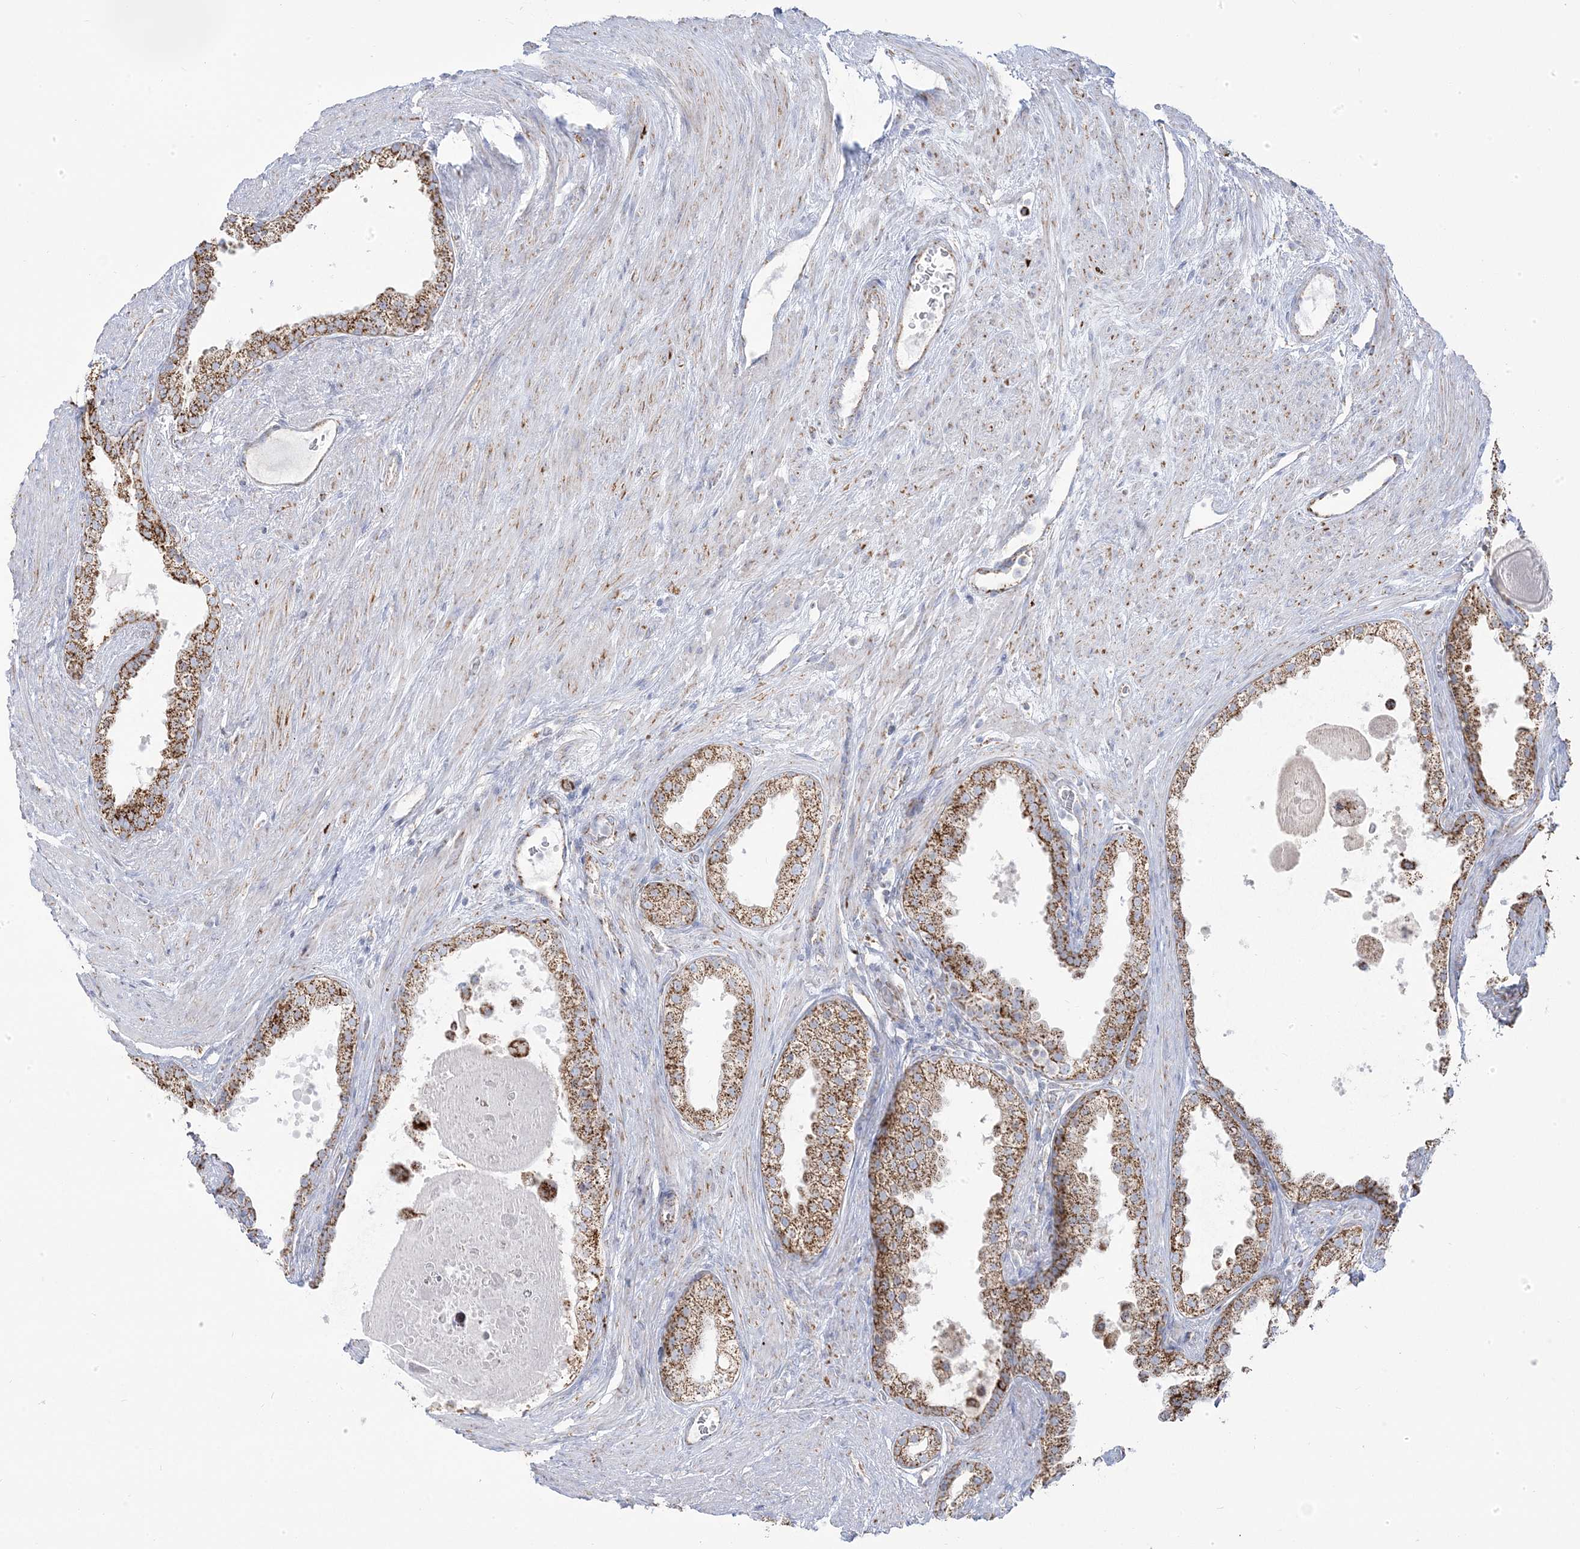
{"staining": {"intensity": "strong", "quantity": ">75%", "location": "cytoplasmic/membranous"}, "tissue": "prostate cancer", "cell_type": "Tumor cells", "image_type": "cancer", "snomed": [{"axis": "morphology", "description": "Adenocarcinoma, High grade"}, {"axis": "topography", "description": "Prostate"}], "caption": "Prostate high-grade adenocarcinoma stained with DAB IHC shows high levels of strong cytoplasmic/membranous expression in approximately >75% of tumor cells. (IHC, brightfield microscopy, high magnification).", "gene": "PCCB", "patient": {"sex": "male", "age": 70}}